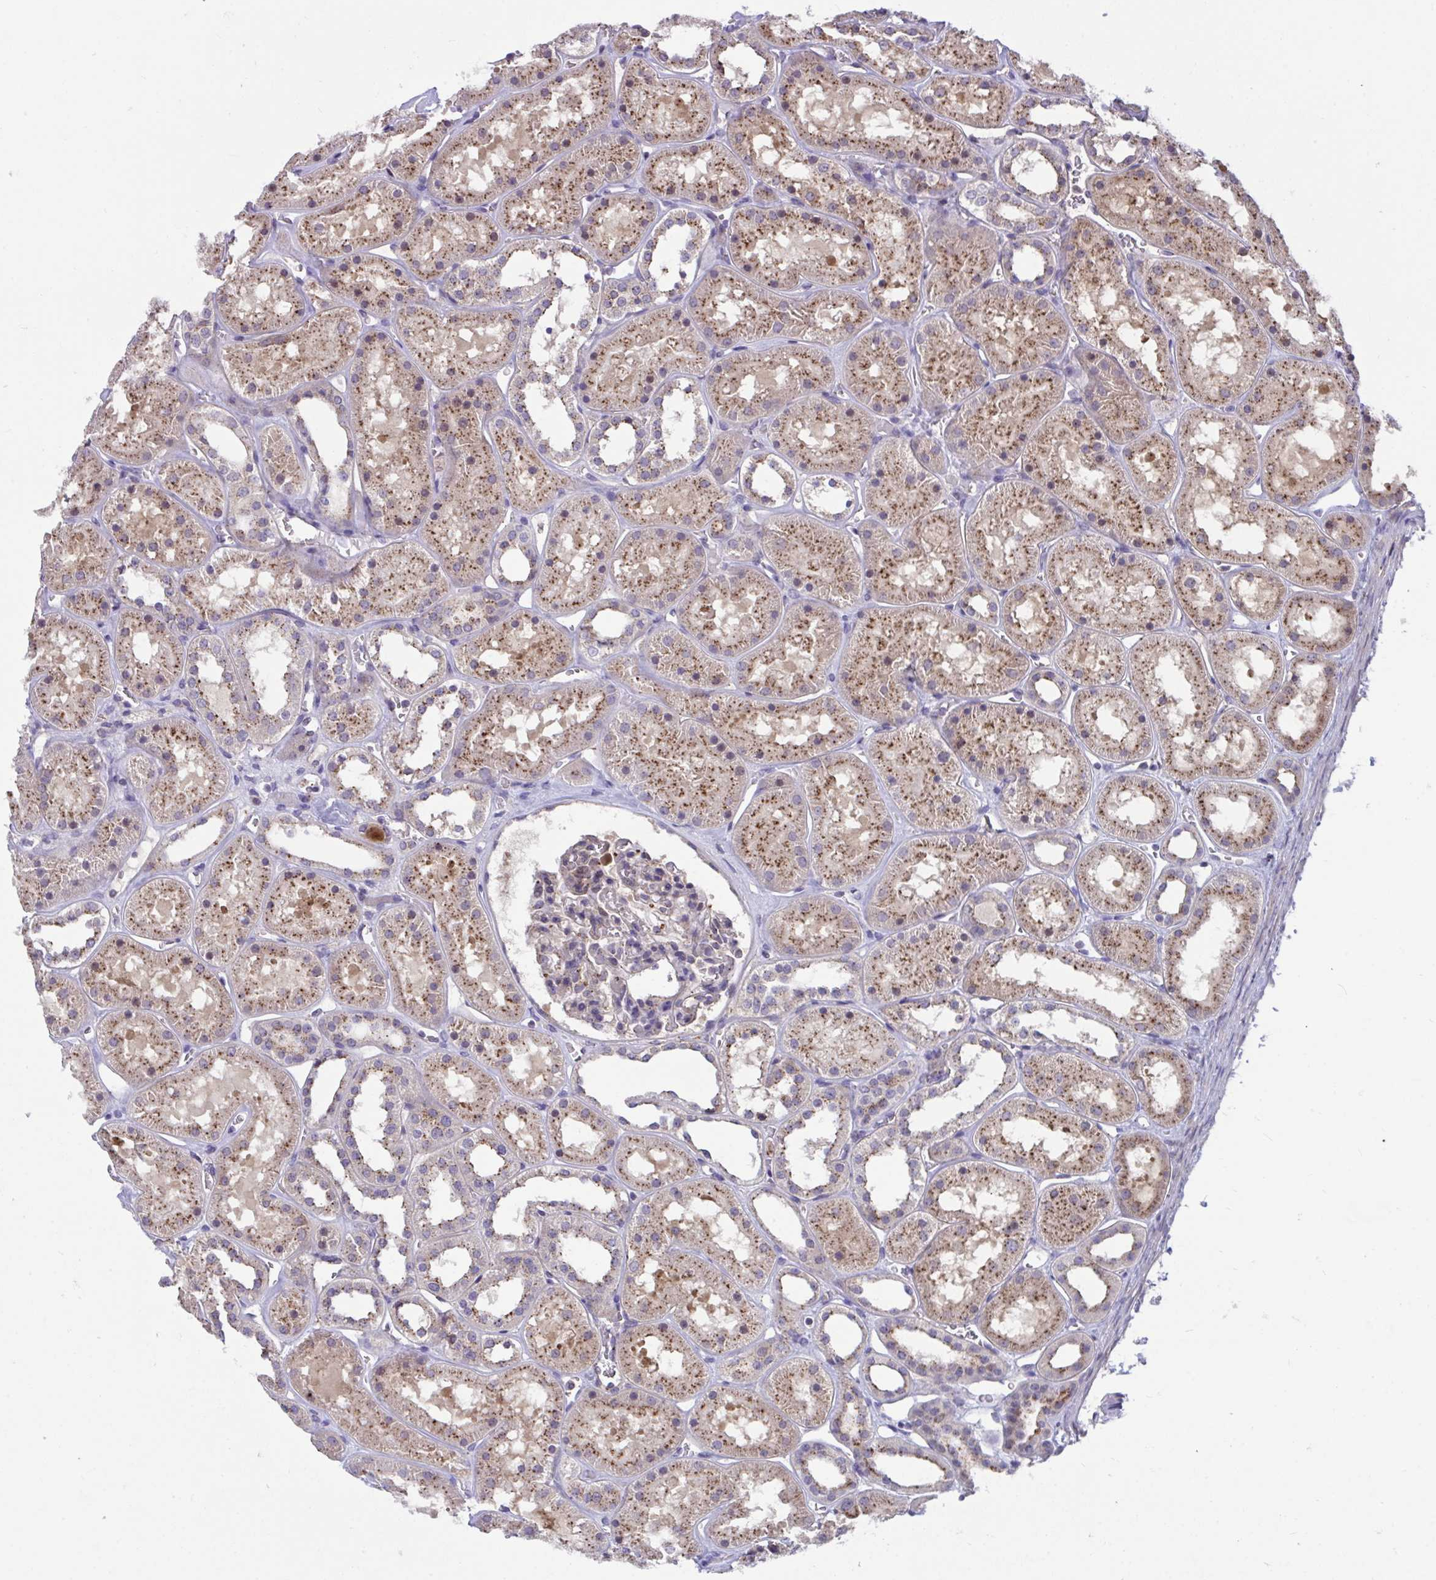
{"staining": {"intensity": "moderate", "quantity": "<25%", "location": "cytoplasmic/membranous"}, "tissue": "kidney", "cell_type": "Cells in glomeruli", "image_type": "normal", "snomed": [{"axis": "morphology", "description": "Normal tissue, NOS"}, {"axis": "topography", "description": "Kidney"}], "caption": "Immunohistochemical staining of benign kidney reveals low levels of moderate cytoplasmic/membranous positivity in about <25% of cells in glomeruli.", "gene": "IST1", "patient": {"sex": "female", "age": 41}}